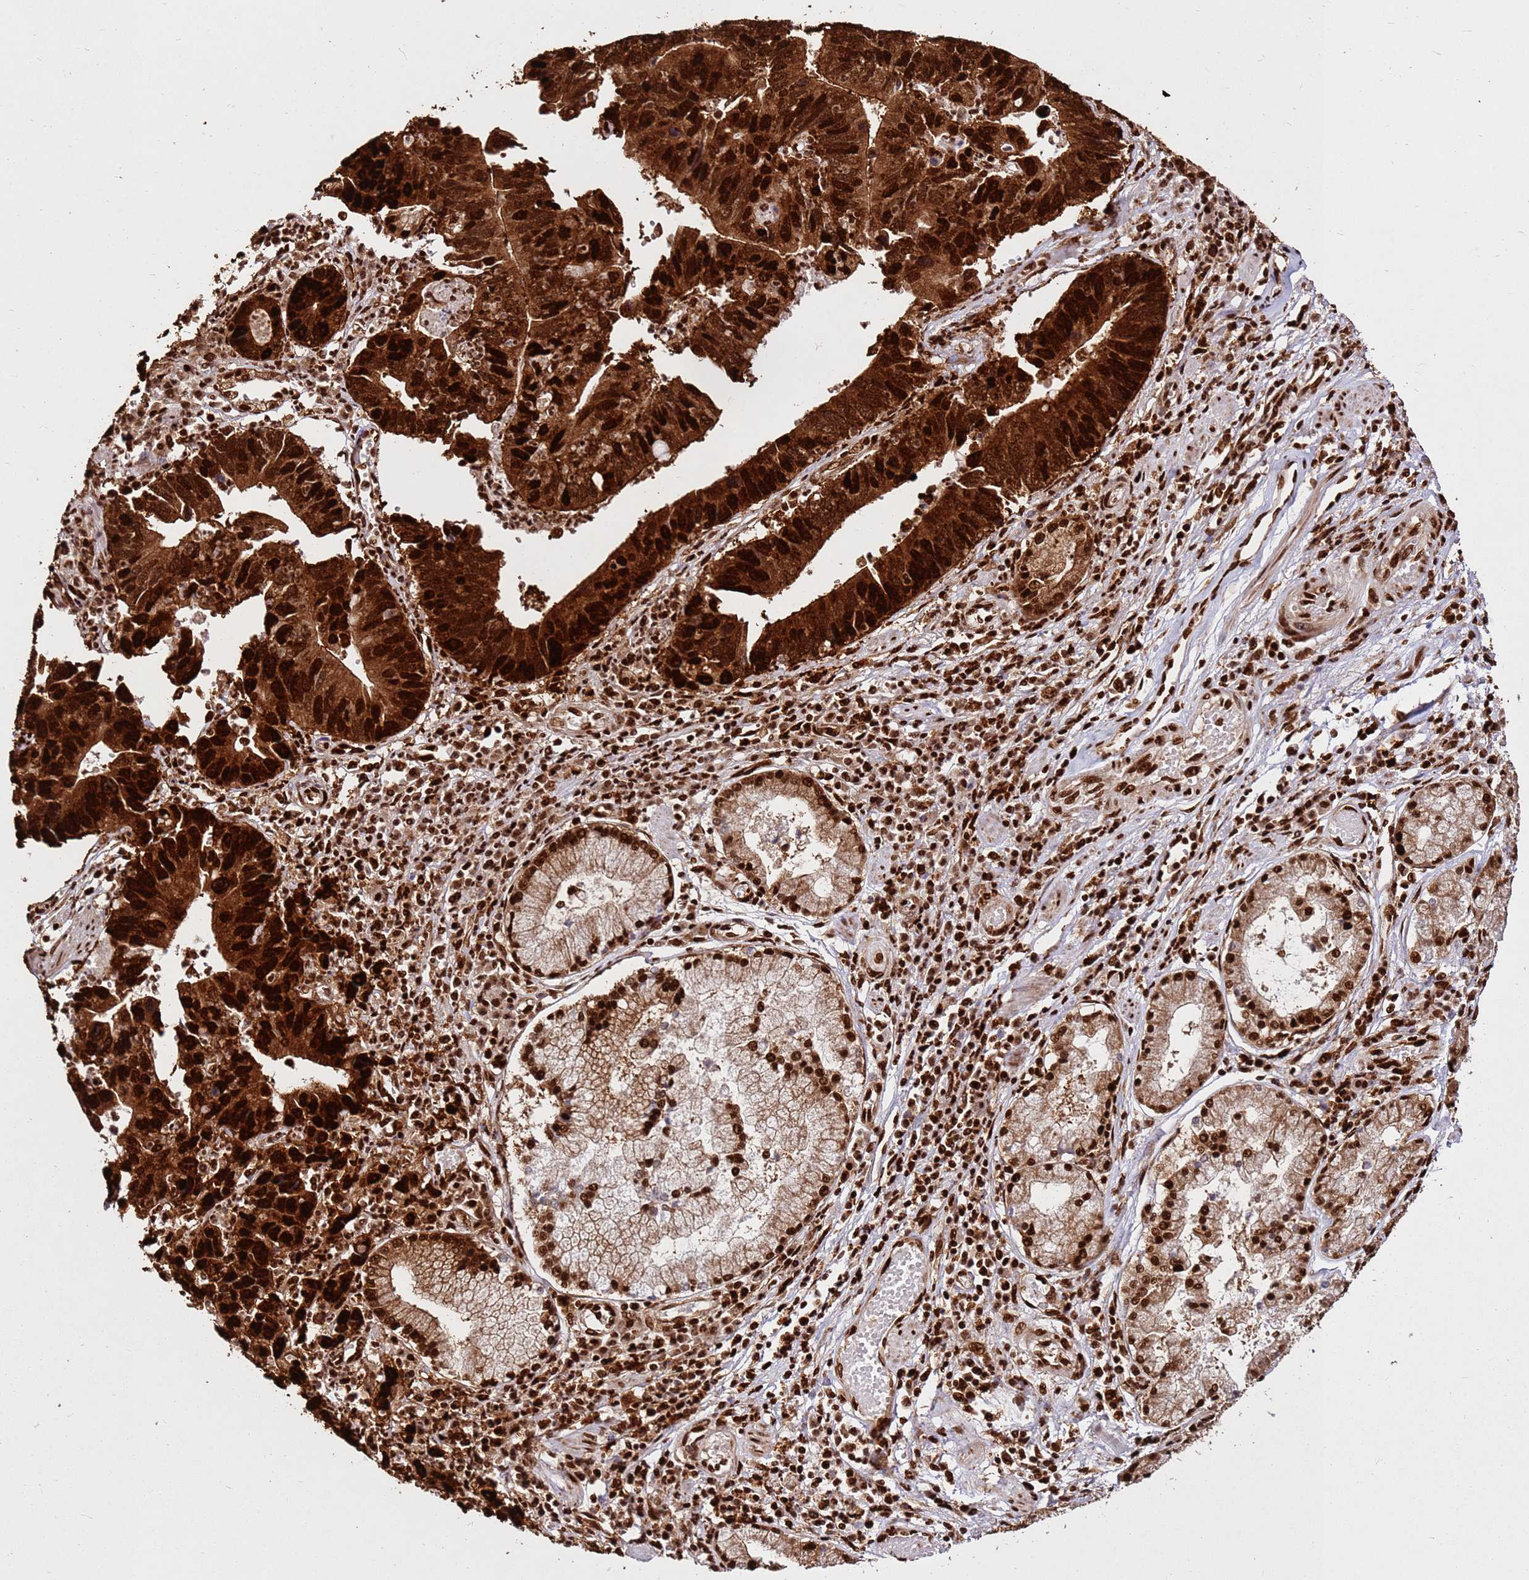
{"staining": {"intensity": "strong", "quantity": ">75%", "location": "cytoplasmic/membranous,nuclear"}, "tissue": "stomach cancer", "cell_type": "Tumor cells", "image_type": "cancer", "snomed": [{"axis": "morphology", "description": "Adenocarcinoma, NOS"}, {"axis": "topography", "description": "Stomach"}], "caption": "IHC of human stomach adenocarcinoma reveals high levels of strong cytoplasmic/membranous and nuclear expression in about >75% of tumor cells.", "gene": "HNRNPAB", "patient": {"sex": "male", "age": 59}}